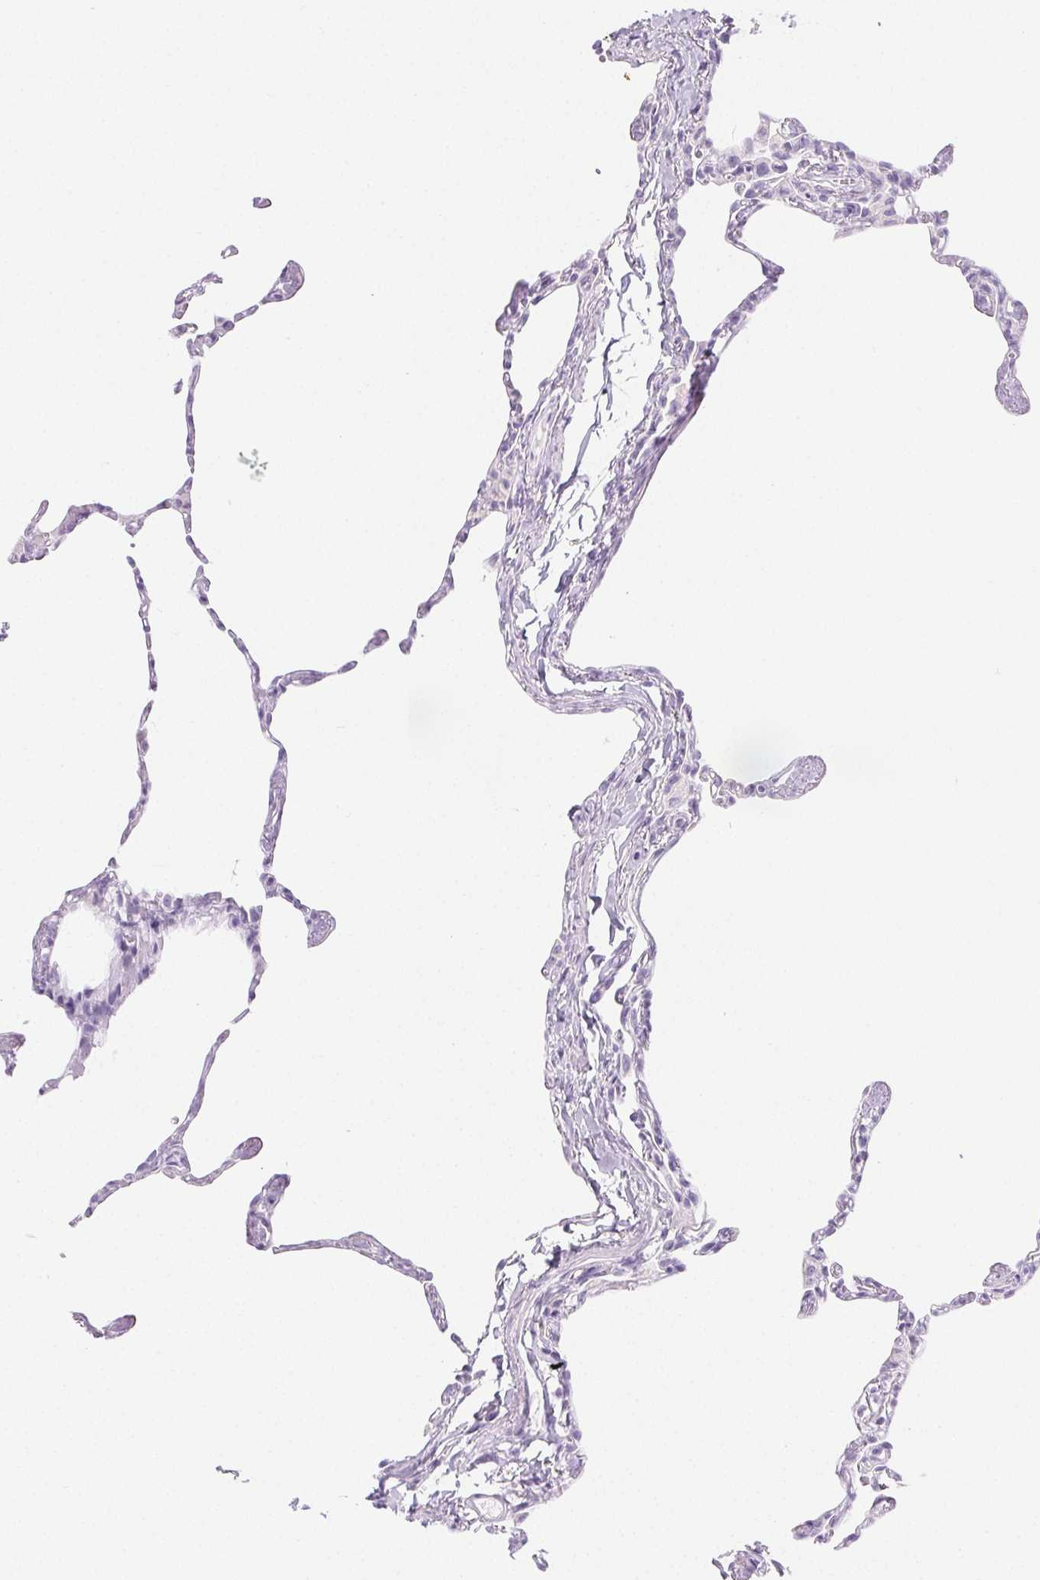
{"staining": {"intensity": "negative", "quantity": "none", "location": "none"}, "tissue": "lung", "cell_type": "Alveolar cells", "image_type": "normal", "snomed": [{"axis": "morphology", "description": "Normal tissue, NOS"}, {"axis": "topography", "description": "Lung"}], "caption": "Immunohistochemical staining of benign lung reveals no significant positivity in alveolar cells.", "gene": "SPRR3", "patient": {"sex": "male", "age": 65}}